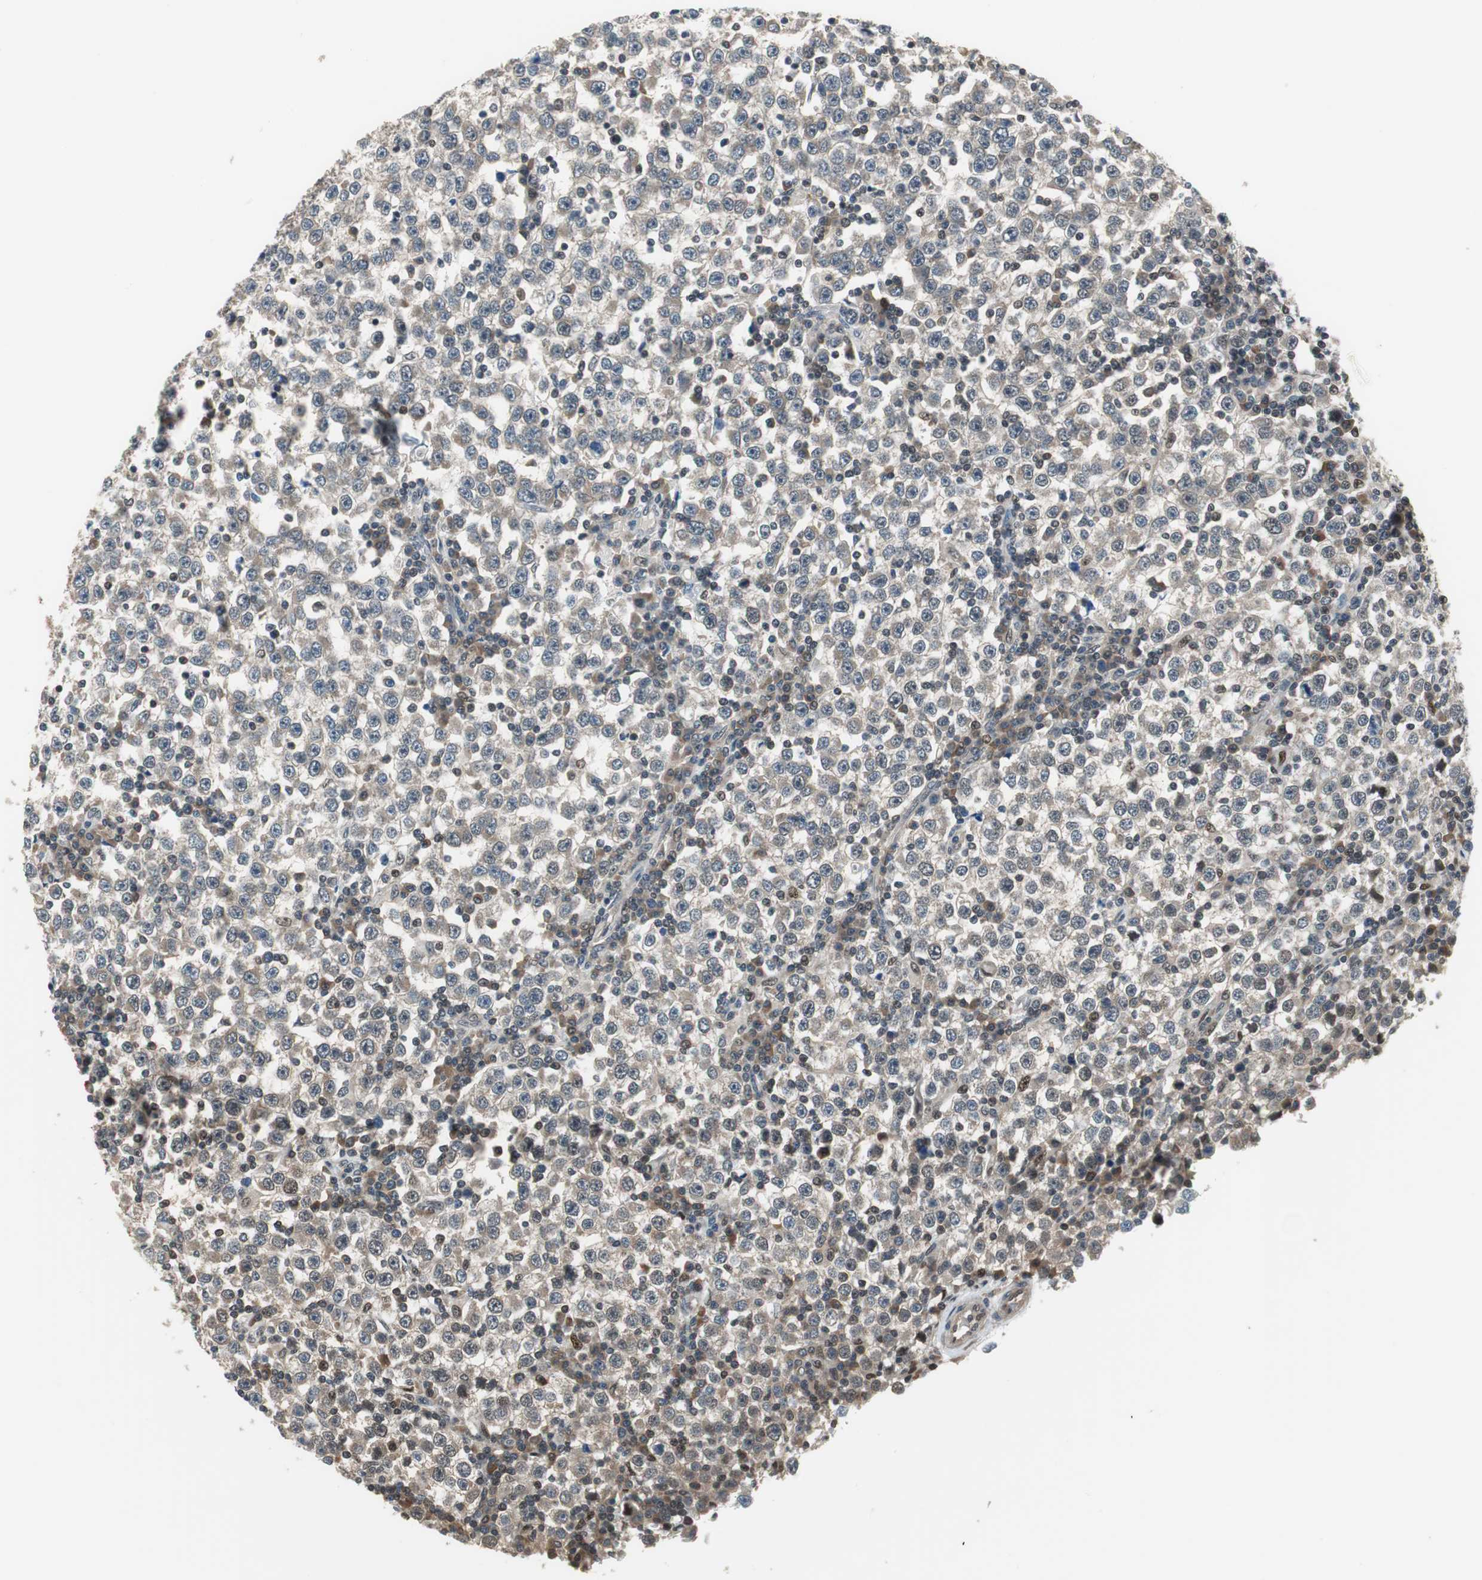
{"staining": {"intensity": "moderate", "quantity": "<25%", "location": "nuclear"}, "tissue": "testis cancer", "cell_type": "Tumor cells", "image_type": "cancer", "snomed": [{"axis": "morphology", "description": "Seminoma, NOS"}, {"axis": "topography", "description": "Testis"}], "caption": "Immunohistochemical staining of seminoma (testis) reveals low levels of moderate nuclear staining in approximately <25% of tumor cells. (IHC, brightfield microscopy, high magnification).", "gene": "MAFB", "patient": {"sex": "male", "age": 65}}